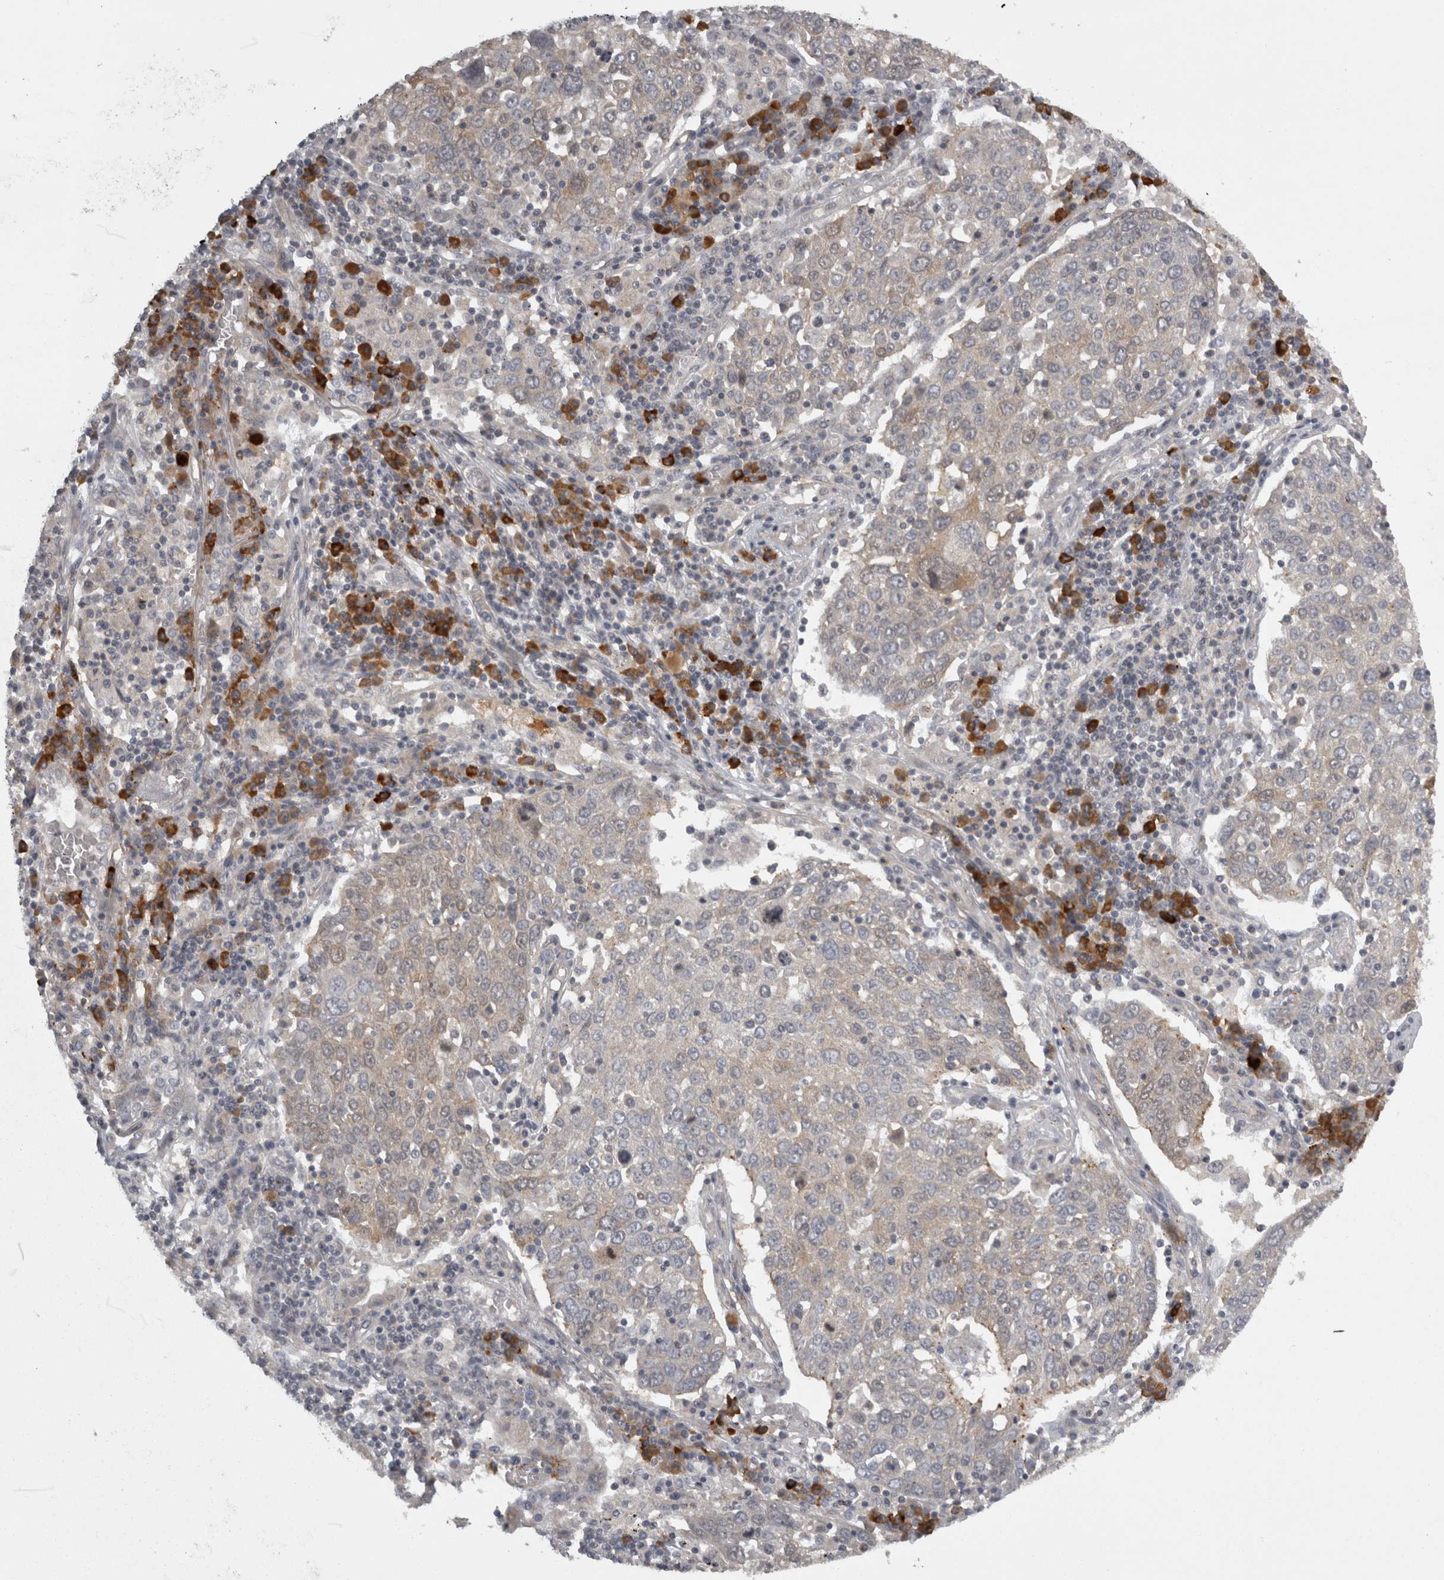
{"staining": {"intensity": "weak", "quantity": "<25%", "location": "cytoplasmic/membranous"}, "tissue": "lung cancer", "cell_type": "Tumor cells", "image_type": "cancer", "snomed": [{"axis": "morphology", "description": "Squamous cell carcinoma, NOS"}, {"axis": "topography", "description": "Lung"}], "caption": "Tumor cells show no significant staining in lung cancer.", "gene": "SLCO5A1", "patient": {"sex": "male", "age": 65}}